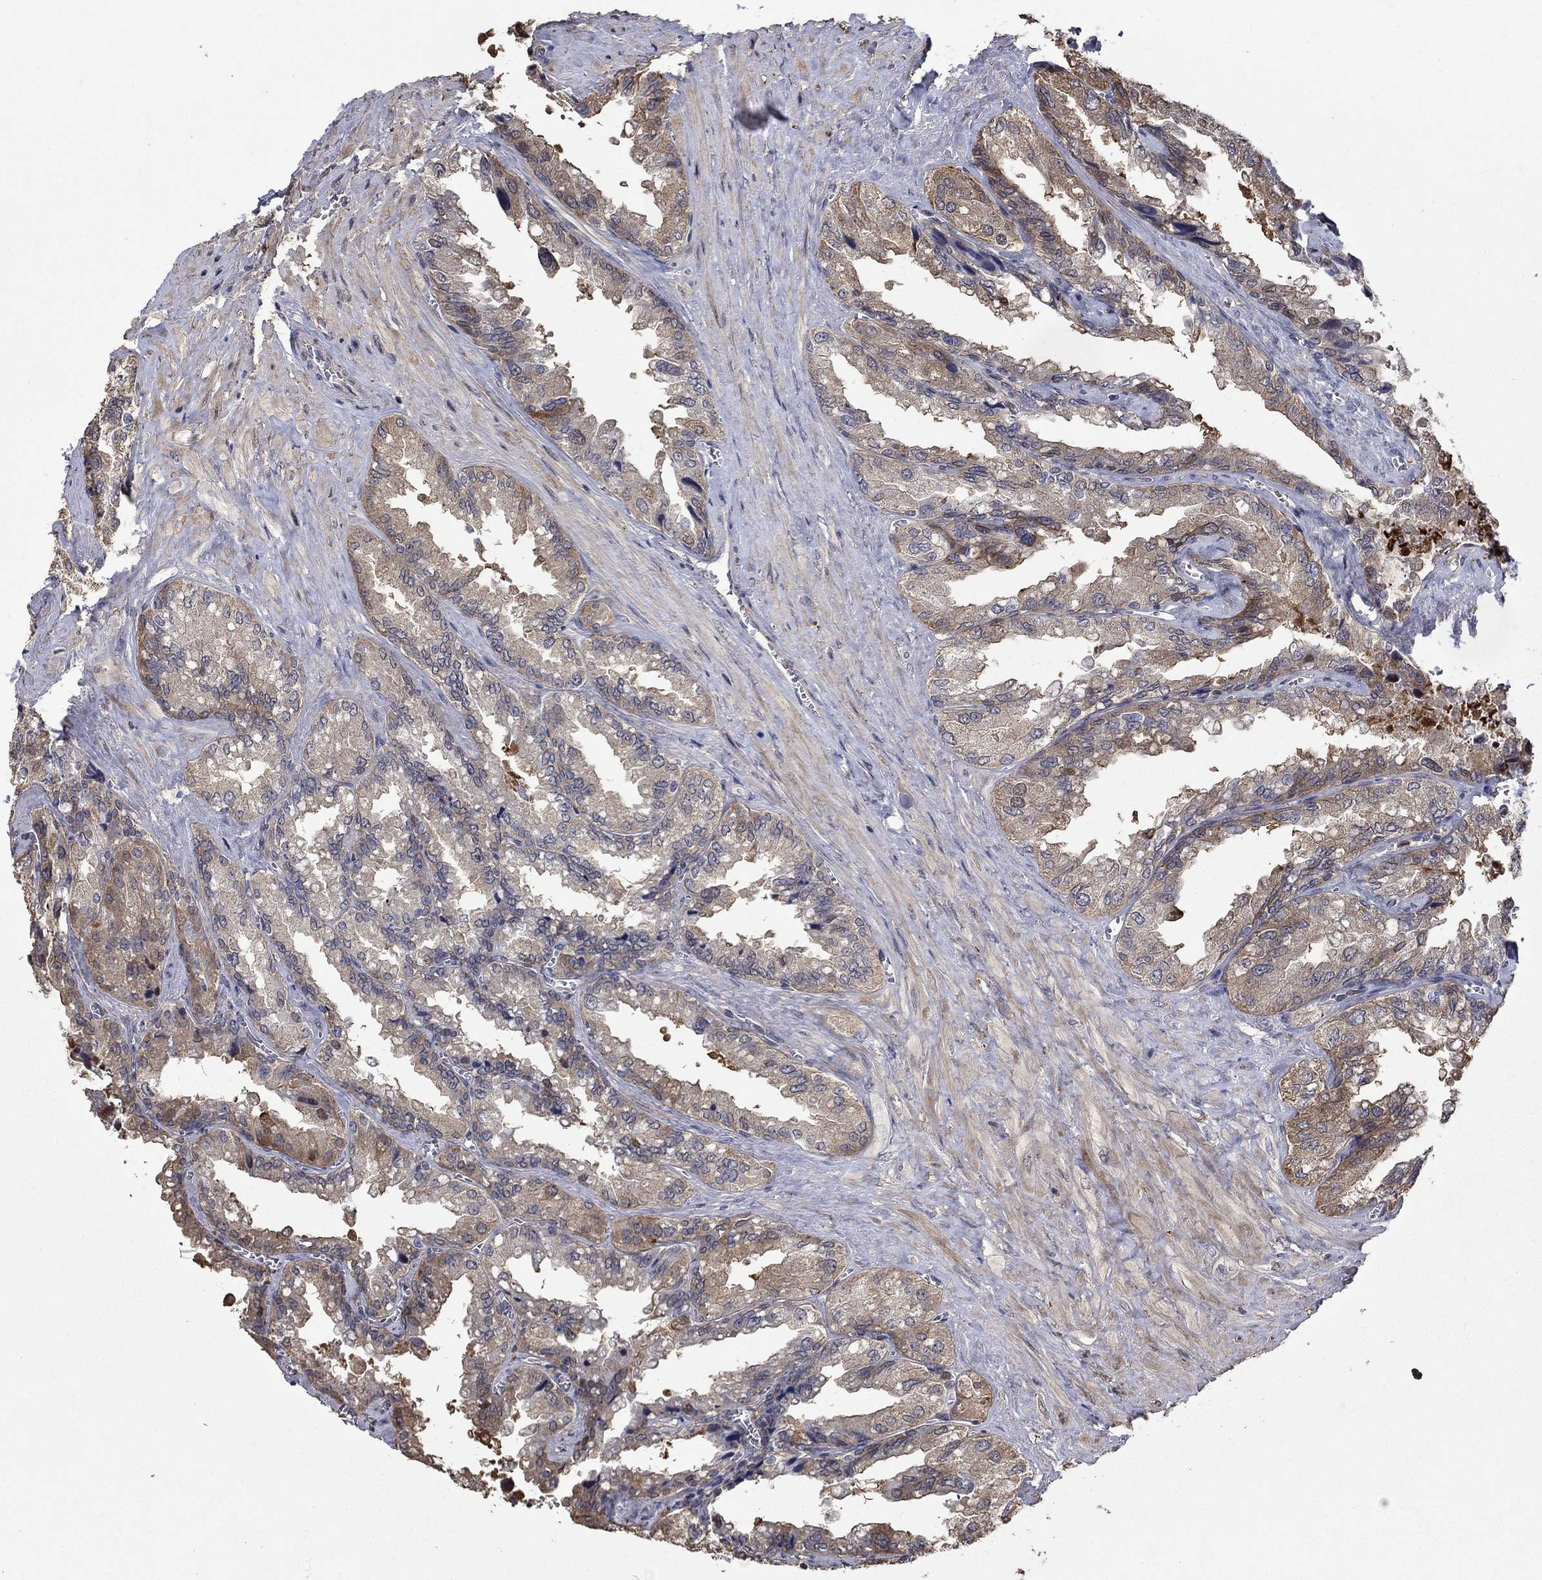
{"staining": {"intensity": "moderate", "quantity": "25%-75%", "location": "cytoplasmic/membranous"}, "tissue": "seminal vesicle", "cell_type": "Glandular cells", "image_type": "normal", "snomed": [{"axis": "morphology", "description": "Normal tissue, NOS"}, {"axis": "topography", "description": "Seminal veicle"}], "caption": "Glandular cells reveal medium levels of moderate cytoplasmic/membranous expression in about 25%-75% of cells in unremarkable seminal vesicle. Using DAB (3,3'-diaminobenzidine) (brown) and hematoxylin (blue) stains, captured at high magnification using brightfield microscopy.", "gene": "DVL1", "patient": {"sex": "male", "age": 67}}